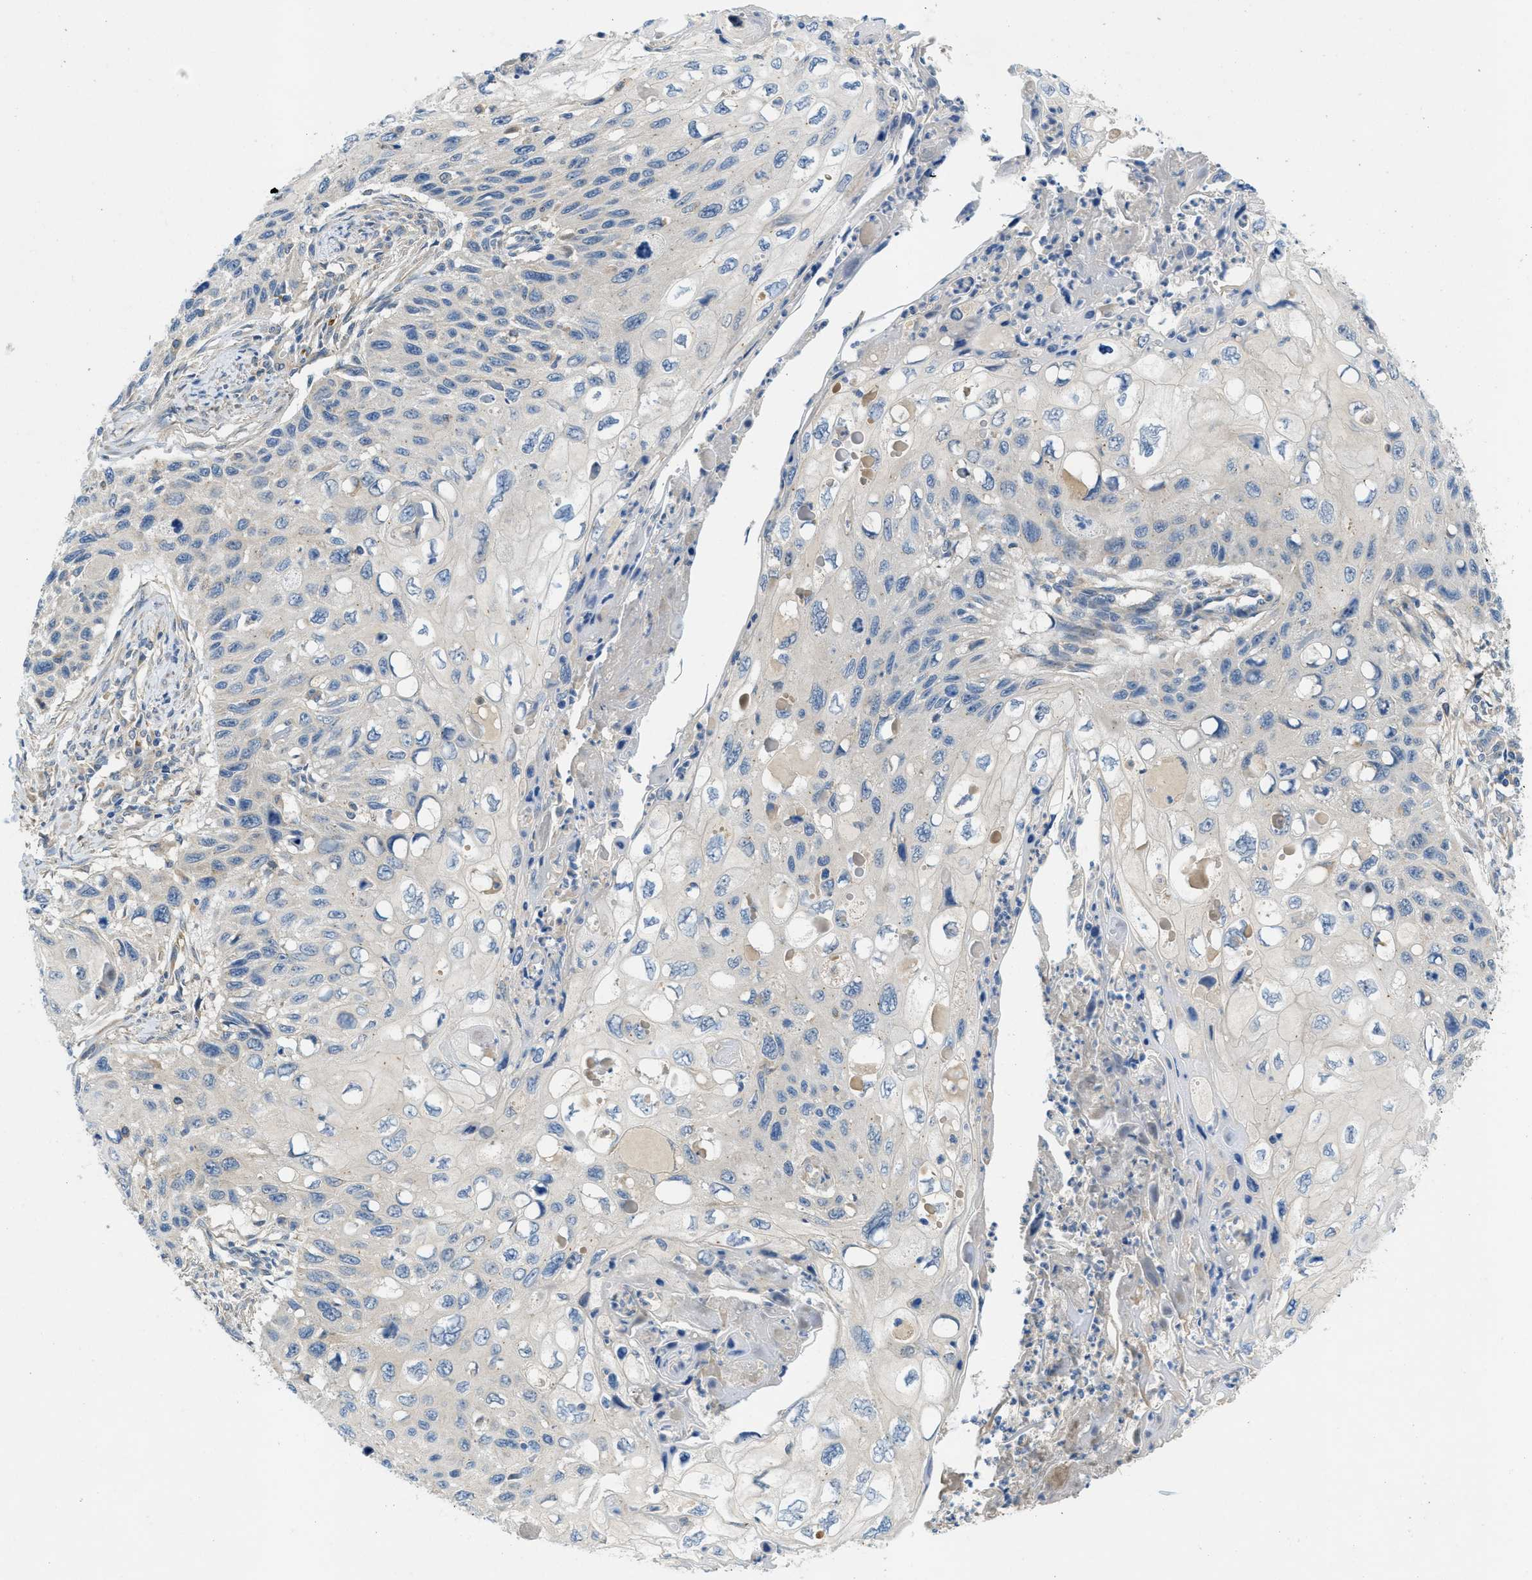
{"staining": {"intensity": "negative", "quantity": "none", "location": "none"}, "tissue": "cervical cancer", "cell_type": "Tumor cells", "image_type": "cancer", "snomed": [{"axis": "morphology", "description": "Squamous cell carcinoma, NOS"}, {"axis": "topography", "description": "Cervix"}], "caption": "Tumor cells show no significant staining in squamous cell carcinoma (cervical). (DAB (3,3'-diaminobenzidine) immunohistochemistry (IHC) with hematoxylin counter stain).", "gene": "RIPK2", "patient": {"sex": "female", "age": 70}}